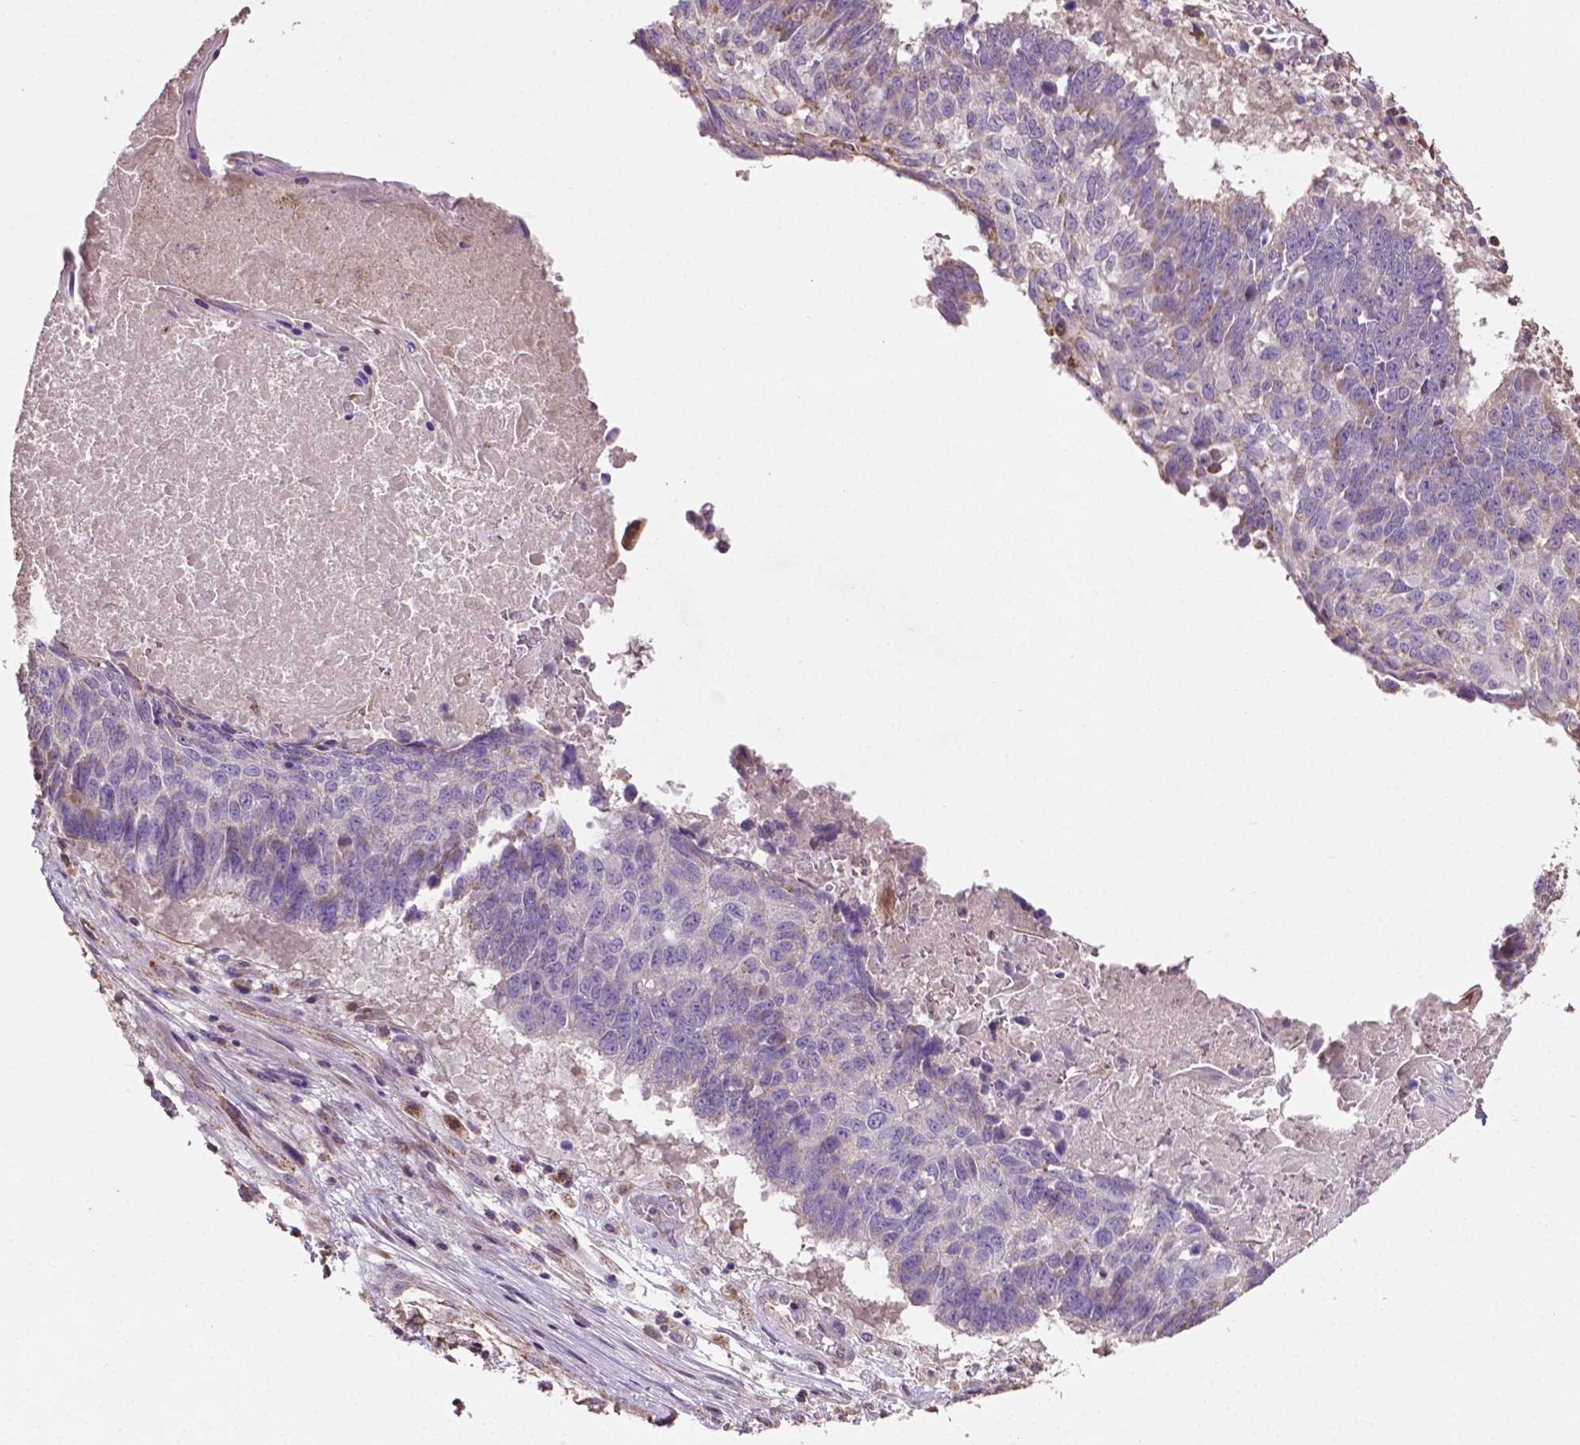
{"staining": {"intensity": "moderate", "quantity": "<25%", "location": "cytoplasmic/membranous"}, "tissue": "lung cancer", "cell_type": "Tumor cells", "image_type": "cancer", "snomed": [{"axis": "morphology", "description": "Squamous cell carcinoma, NOS"}, {"axis": "topography", "description": "Lung"}], "caption": "Protein expression analysis of lung cancer exhibits moderate cytoplasmic/membranous expression in approximately <25% of tumor cells. (brown staining indicates protein expression, while blue staining denotes nuclei).", "gene": "LRR1", "patient": {"sex": "male", "age": 73}}